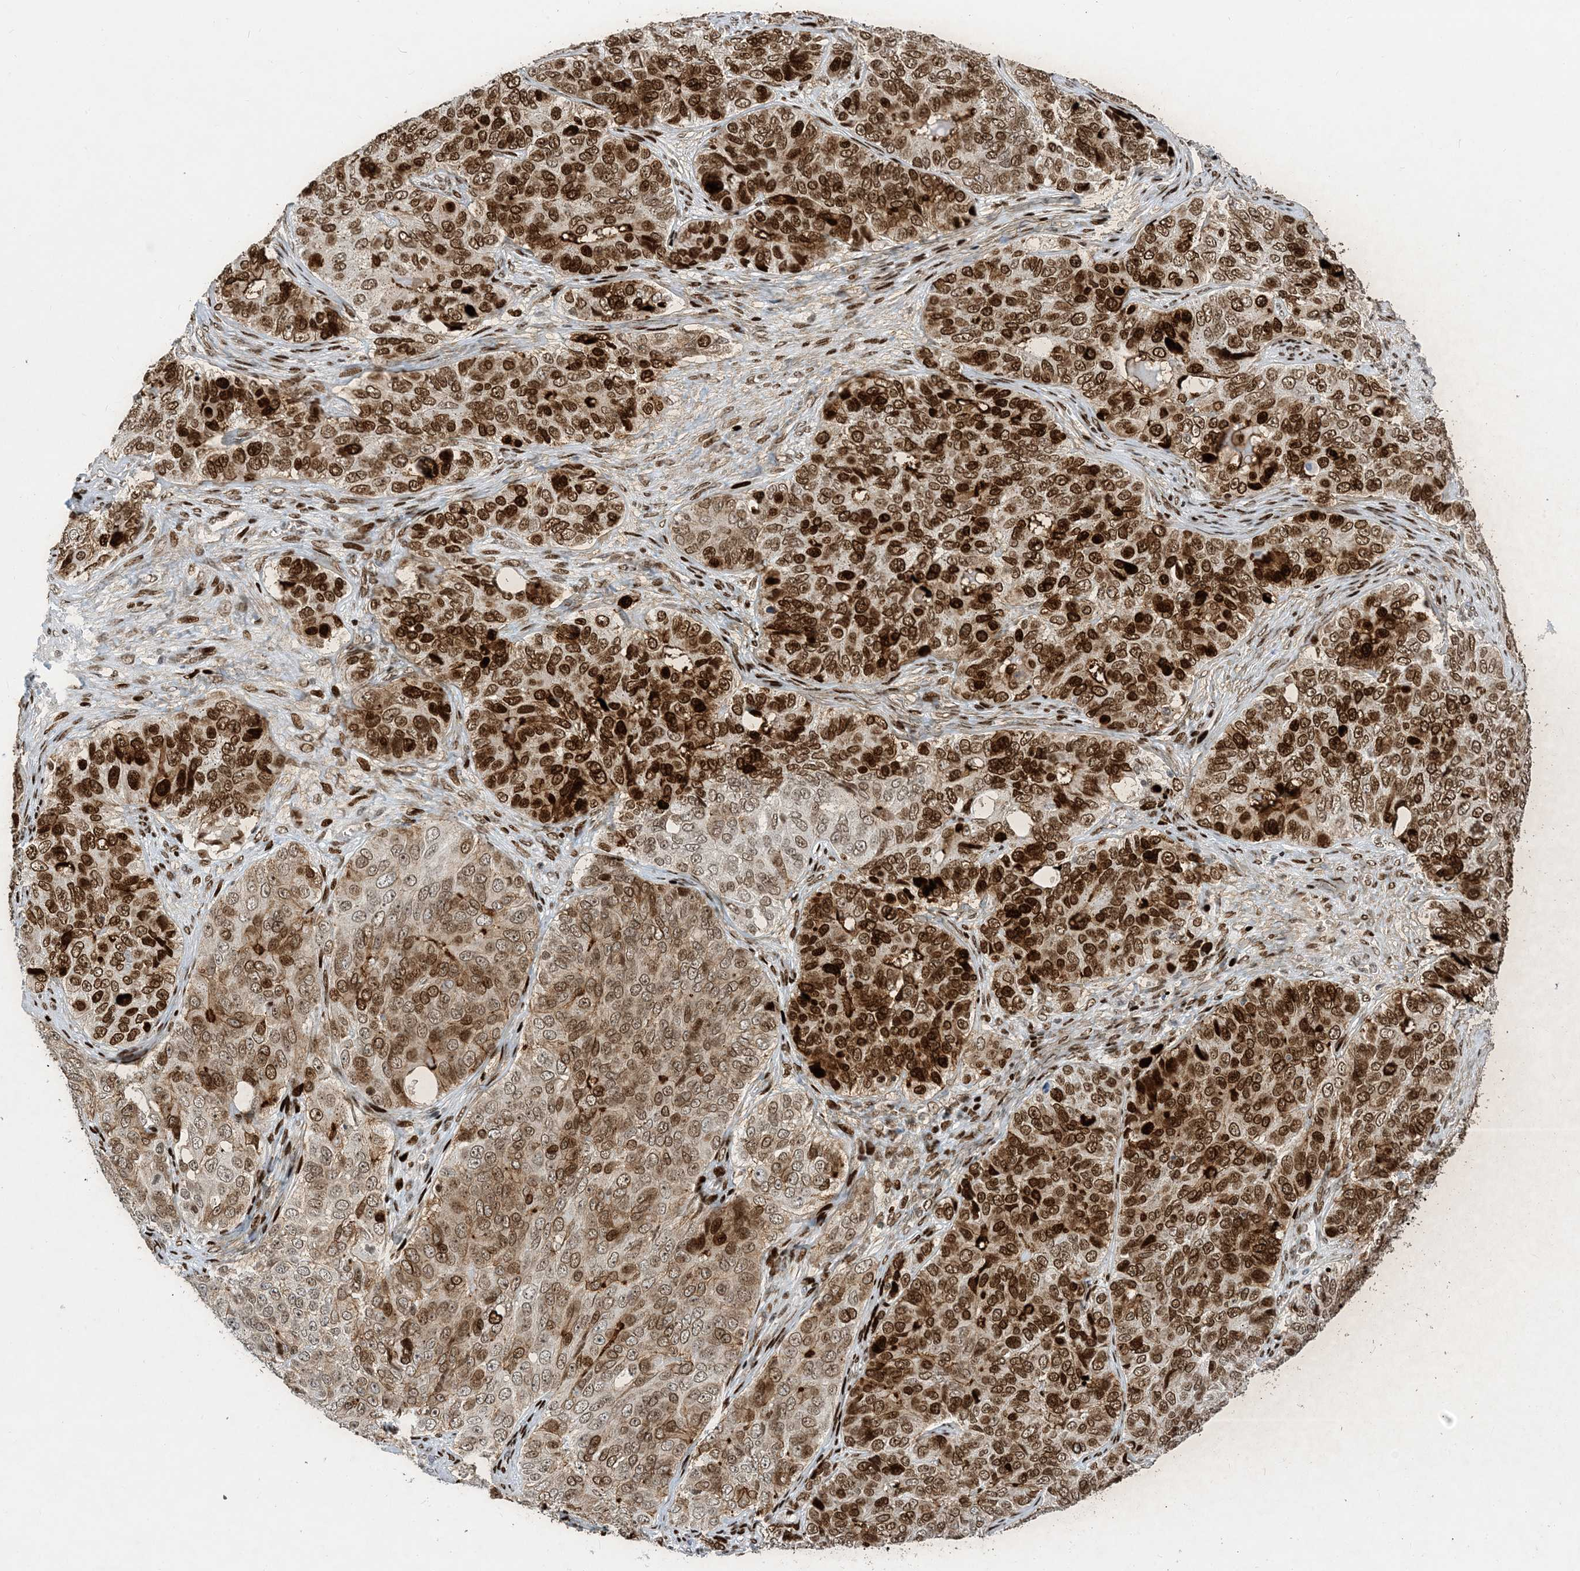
{"staining": {"intensity": "strong", "quantity": ">75%", "location": "cytoplasmic/membranous,nuclear"}, "tissue": "ovarian cancer", "cell_type": "Tumor cells", "image_type": "cancer", "snomed": [{"axis": "morphology", "description": "Carcinoma, endometroid"}, {"axis": "topography", "description": "Ovary"}], "caption": "Protein staining of ovarian cancer (endometroid carcinoma) tissue demonstrates strong cytoplasmic/membranous and nuclear staining in approximately >75% of tumor cells.", "gene": "SLC25A53", "patient": {"sex": "female", "age": 51}}